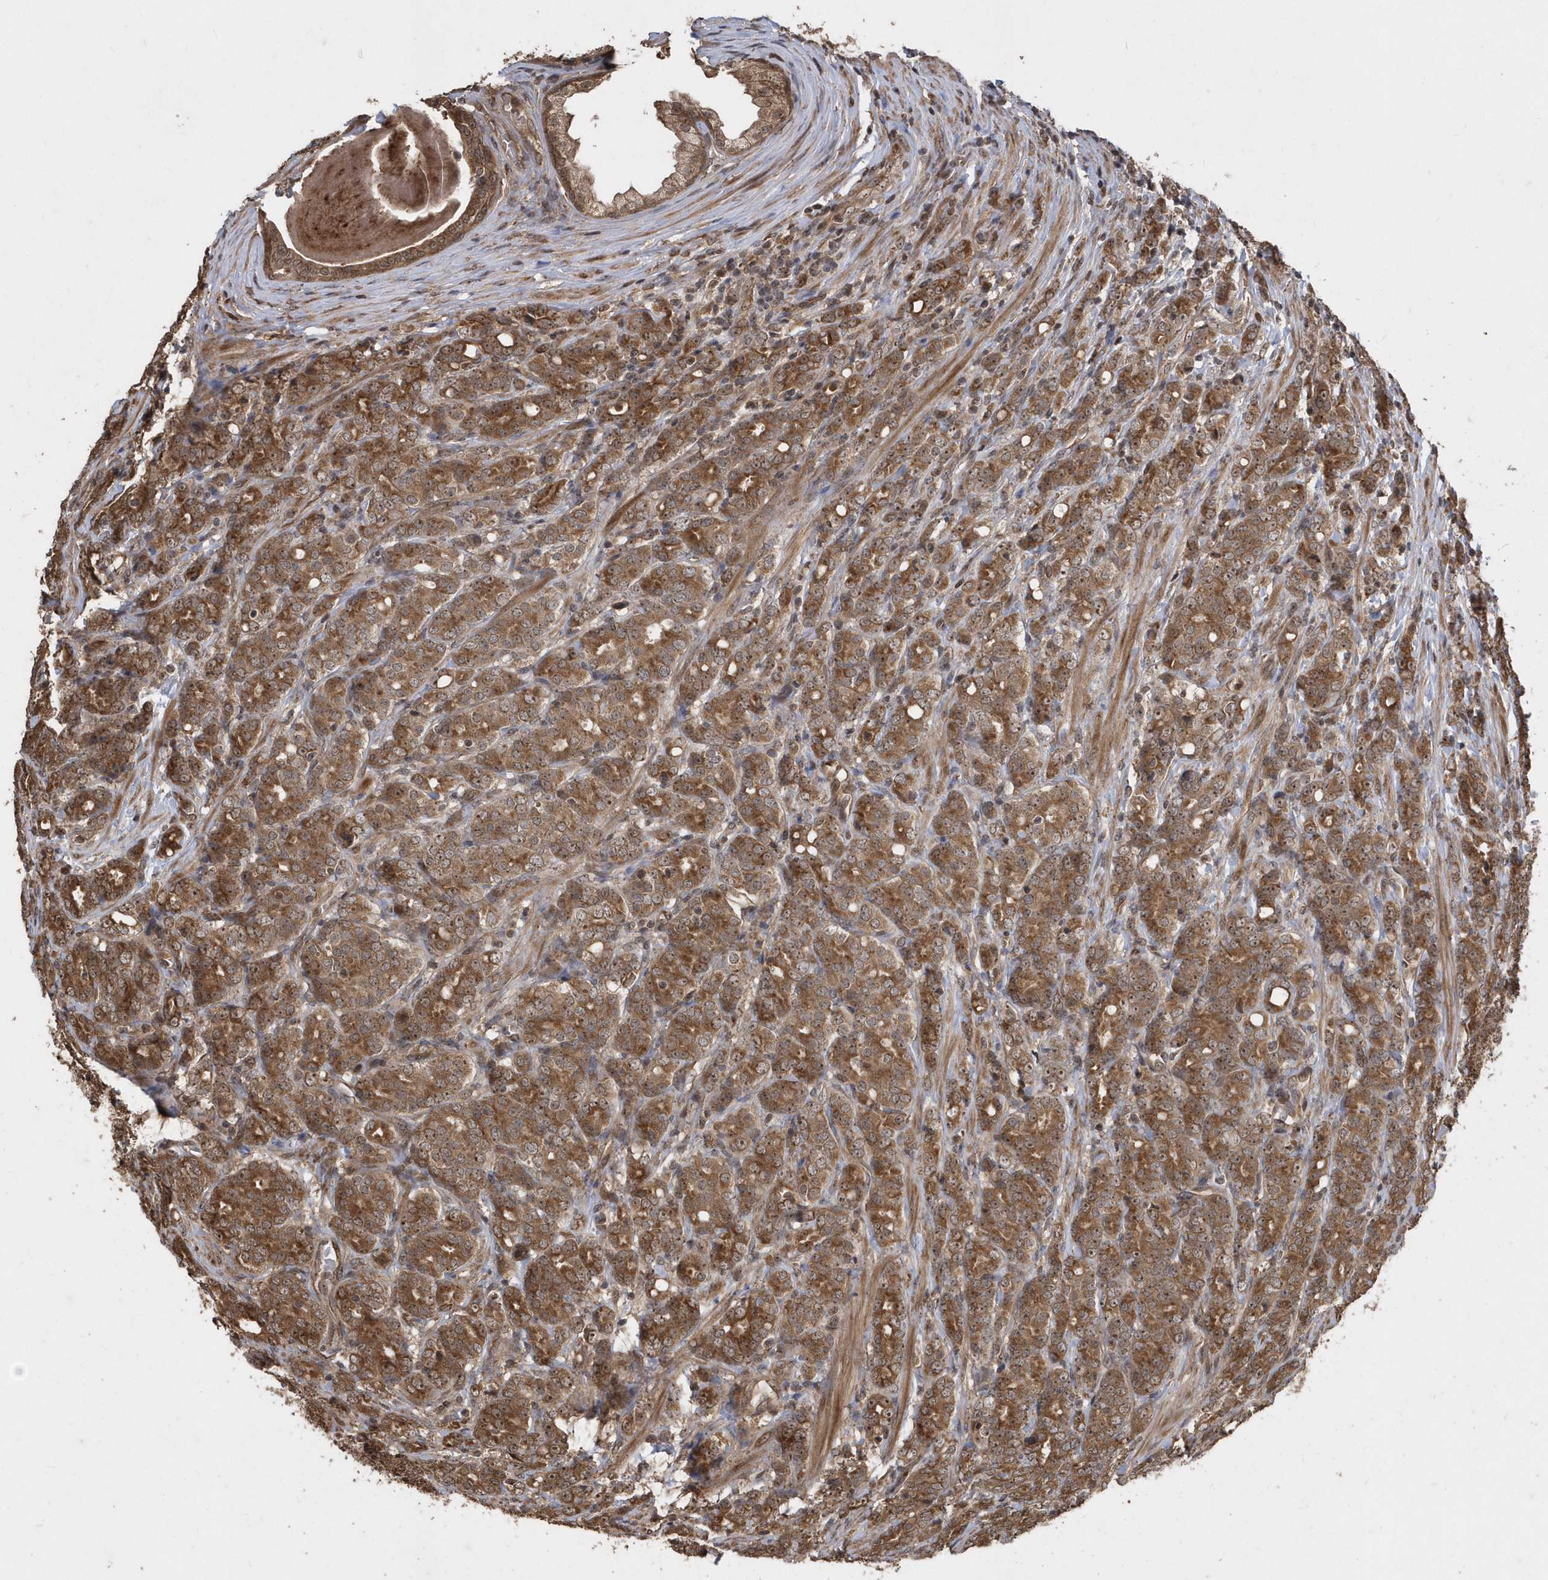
{"staining": {"intensity": "moderate", "quantity": ">75%", "location": "cytoplasmic/membranous"}, "tissue": "prostate cancer", "cell_type": "Tumor cells", "image_type": "cancer", "snomed": [{"axis": "morphology", "description": "Adenocarcinoma, High grade"}, {"axis": "topography", "description": "Prostate"}], "caption": "Protein staining by immunohistochemistry (IHC) reveals moderate cytoplasmic/membranous staining in about >75% of tumor cells in prostate cancer (high-grade adenocarcinoma).", "gene": "WASHC5", "patient": {"sex": "male", "age": 62}}